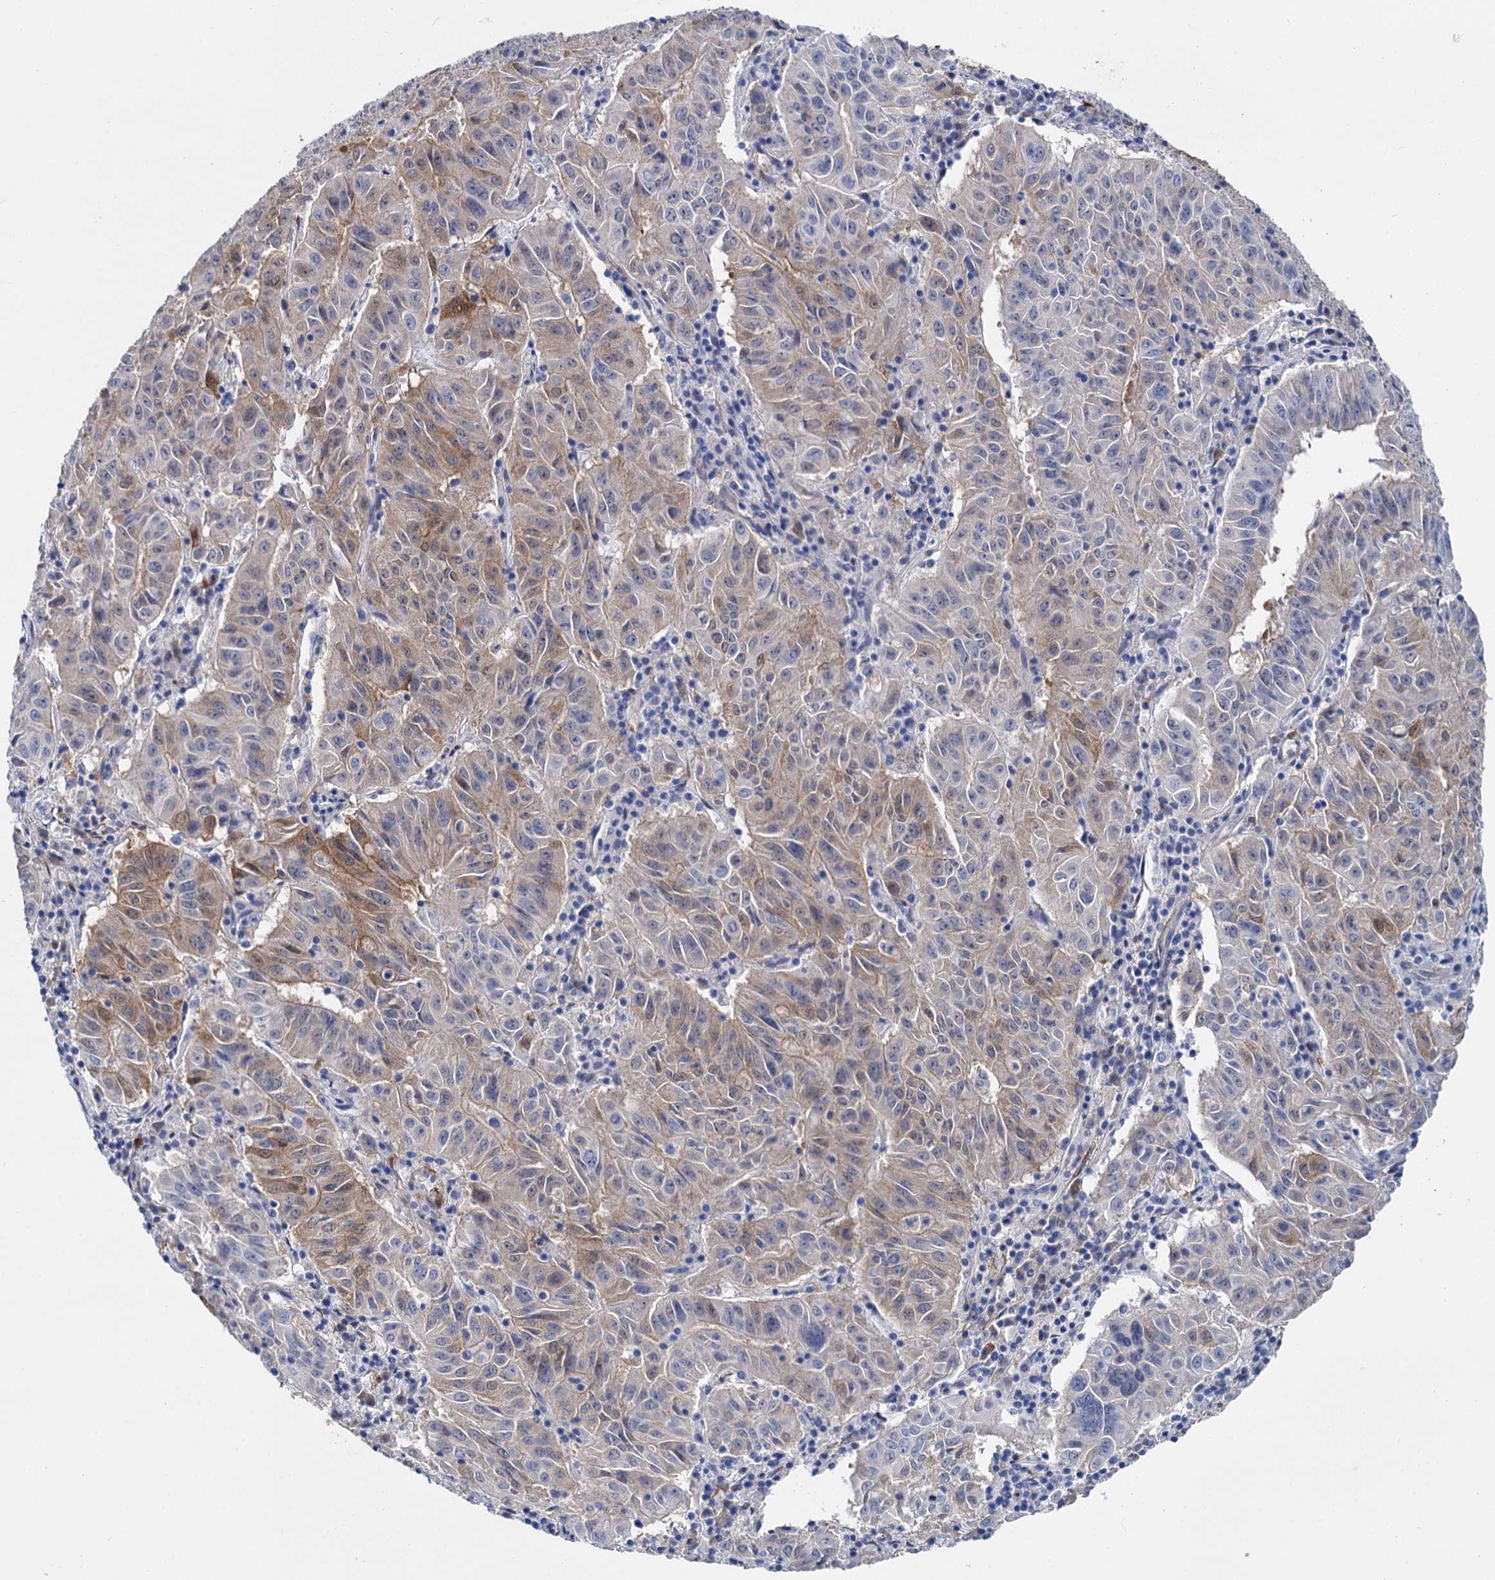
{"staining": {"intensity": "moderate", "quantity": "<25%", "location": "cytoplasmic/membranous"}, "tissue": "pancreatic cancer", "cell_type": "Tumor cells", "image_type": "cancer", "snomed": [{"axis": "morphology", "description": "Adenocarcinoma, NOS"}, {"axis": "topography", "description": "Pancreas"}], "caption": "IHC photomicrograph of neoplastic tissue: human pancreatic cancer (adenocarcinoma) stained using immunohistochemistry (IHC) shows low levels of moderate protein expression localized specifically in the cytoplasmic/membranous of tumor cells, appearing as a cytoplasmic/membranous brown color.", "gene": "GSTM3", "patient": {"sex": "male", "age": 63}}